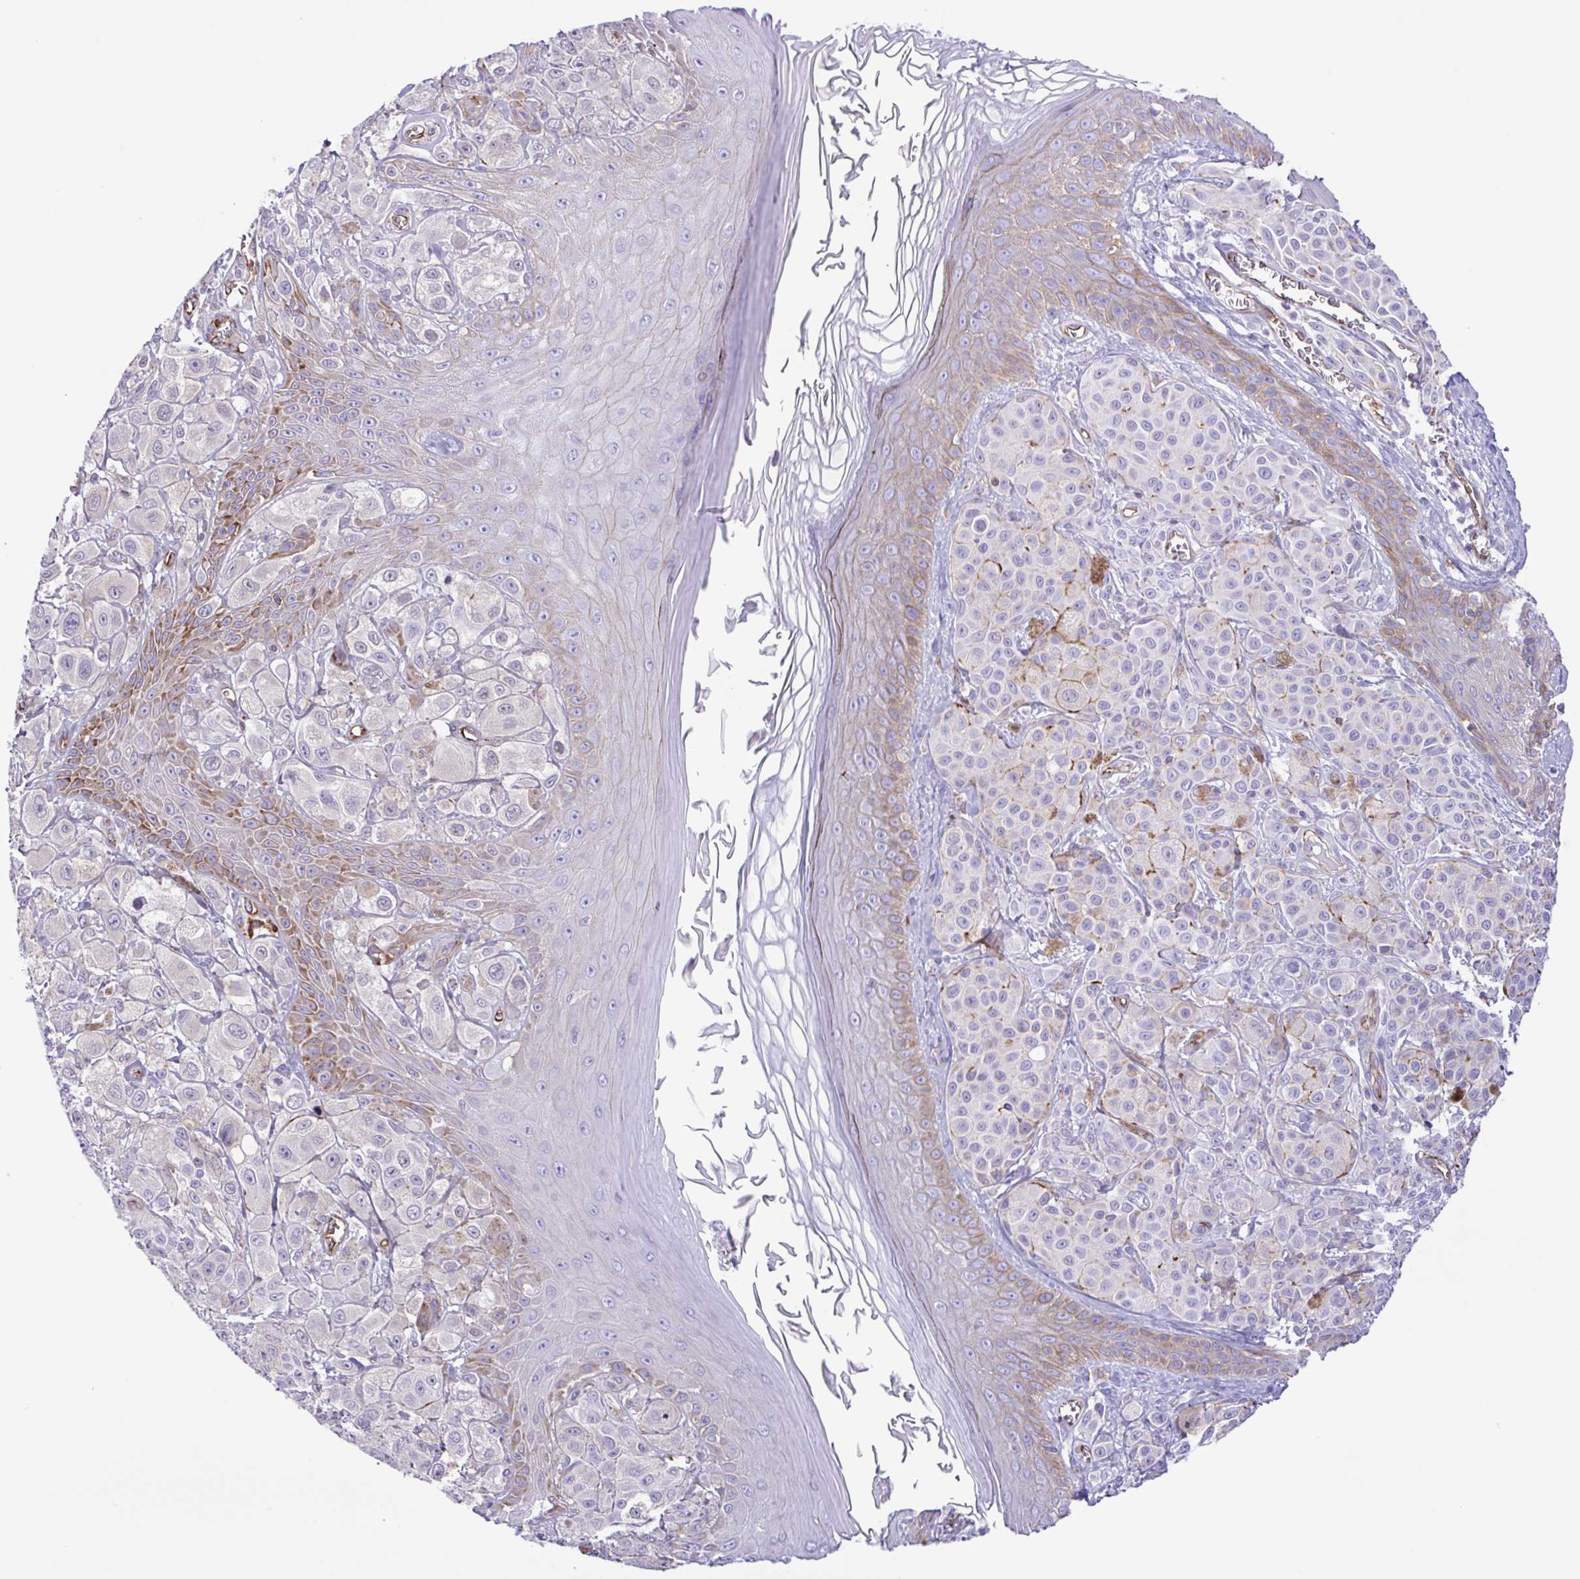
{"staining": {"intensity": "negative", "quantity": "none", "location": "none"}, "tissue": "melanoma", "cell_type": "Tumor cells", "image_type": "cancer", "snomed": [{"axis": "morphology", "description": "Malignant melanoma, NOS"}, {"axis": "topography", "description": "Skin"}], "caption": "This is an immunohistochemistry (IHC) histopathology image of human melanoma. There is no expression in tumor cells.", "gene": "FLT1", "patient": {"sex": "male", "age": 67}}